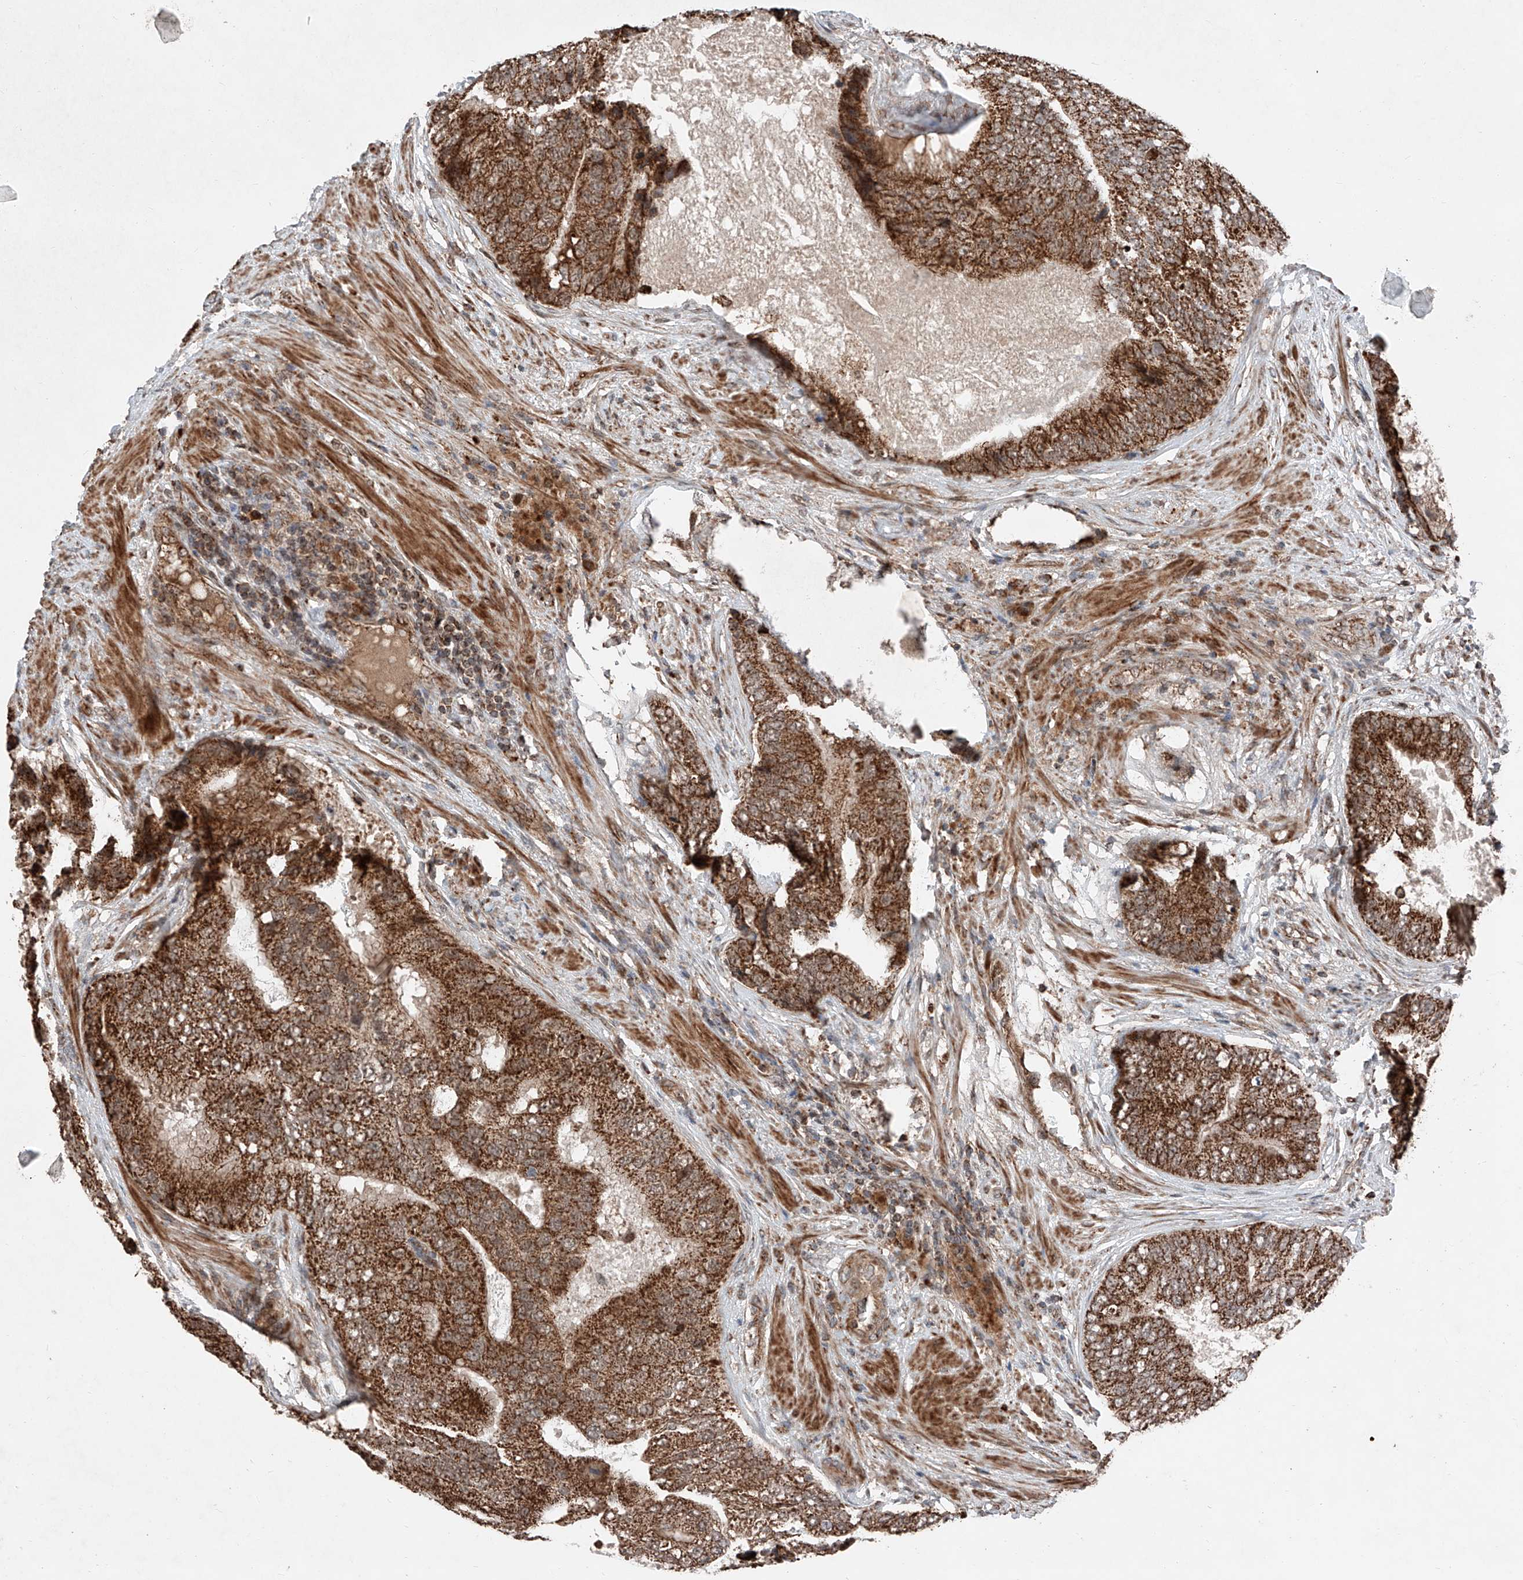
{"staining": {"intensity": "strong", "quantity": ">75%", "location": "cytoplasmic/membranous"}, "tissue": "prostate cancer", "cell_type": "Tumor cells", "image_type": "cancer", "snomed": [{"axis": "morphology", "description": "Adenocarcinoma, High grade"}, {"axis": "topography", "description": "Prostate"}], "caption": "Immunohistochemistry (IHC) of high-grade adenocarcinoma (prostate) displays high levels of strong cytoplasmic/membranous positivity in about >75% of tumor cells.", "gene": "ZSCAN29", "patient": {"sex": "male", "age": 70}}